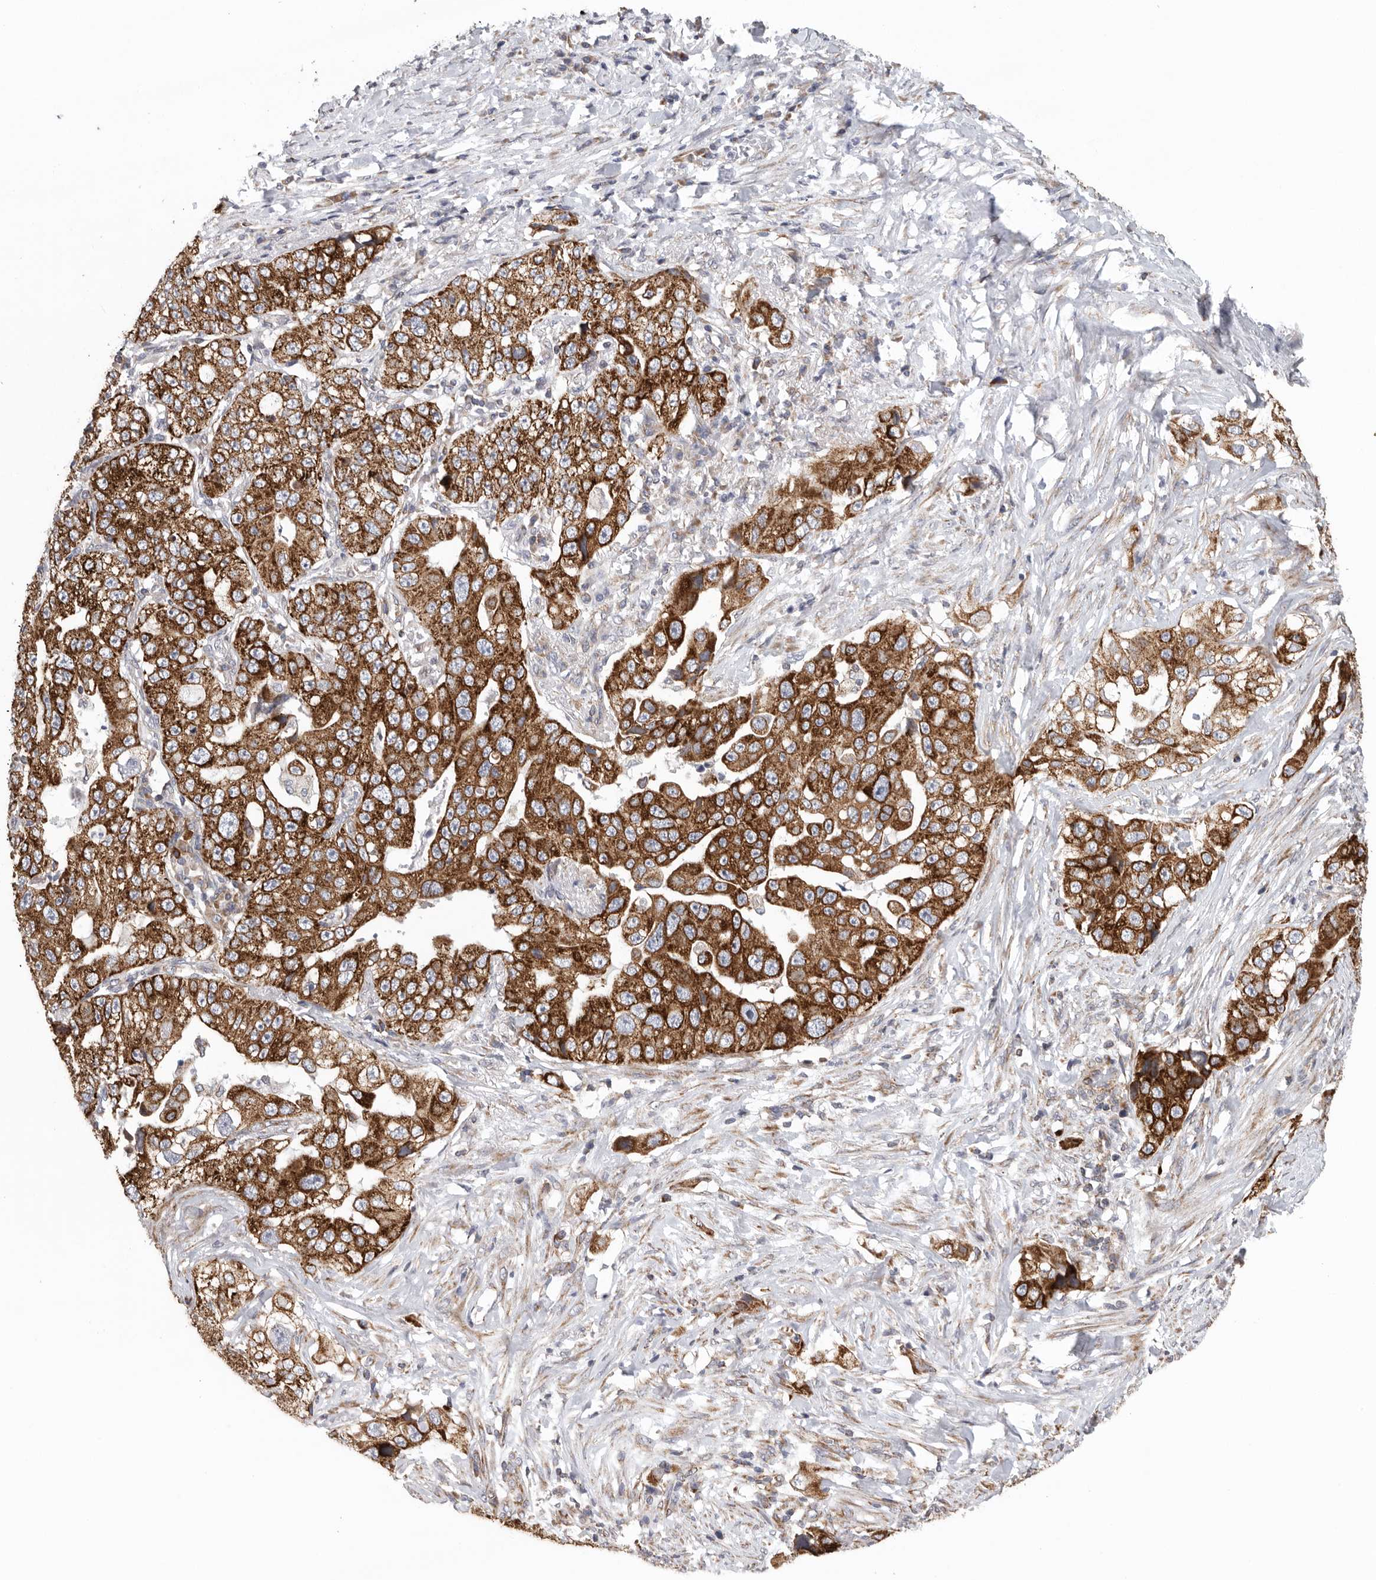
{"staining": {"intensity": "strong", "quantity": ">75%", "location": "cytoplasmic/membranous"}, "tissue": "lung cancer", "cell_type": "Tumor cells", "image_type": "cancer", "snomed": [{"axis": "morphology", "description": "Adenocarcinoma, NOS"}, {"axis": "topography", "description": "Lung"}], "caption": "Lung adenocarcinoma stained for a protein (brown) displays strong cytoplasmic/membranous positive staining in about >75% of tumor cells.", "gene": "FKBP8", "patient": {"sex": "female", "age": 51}}